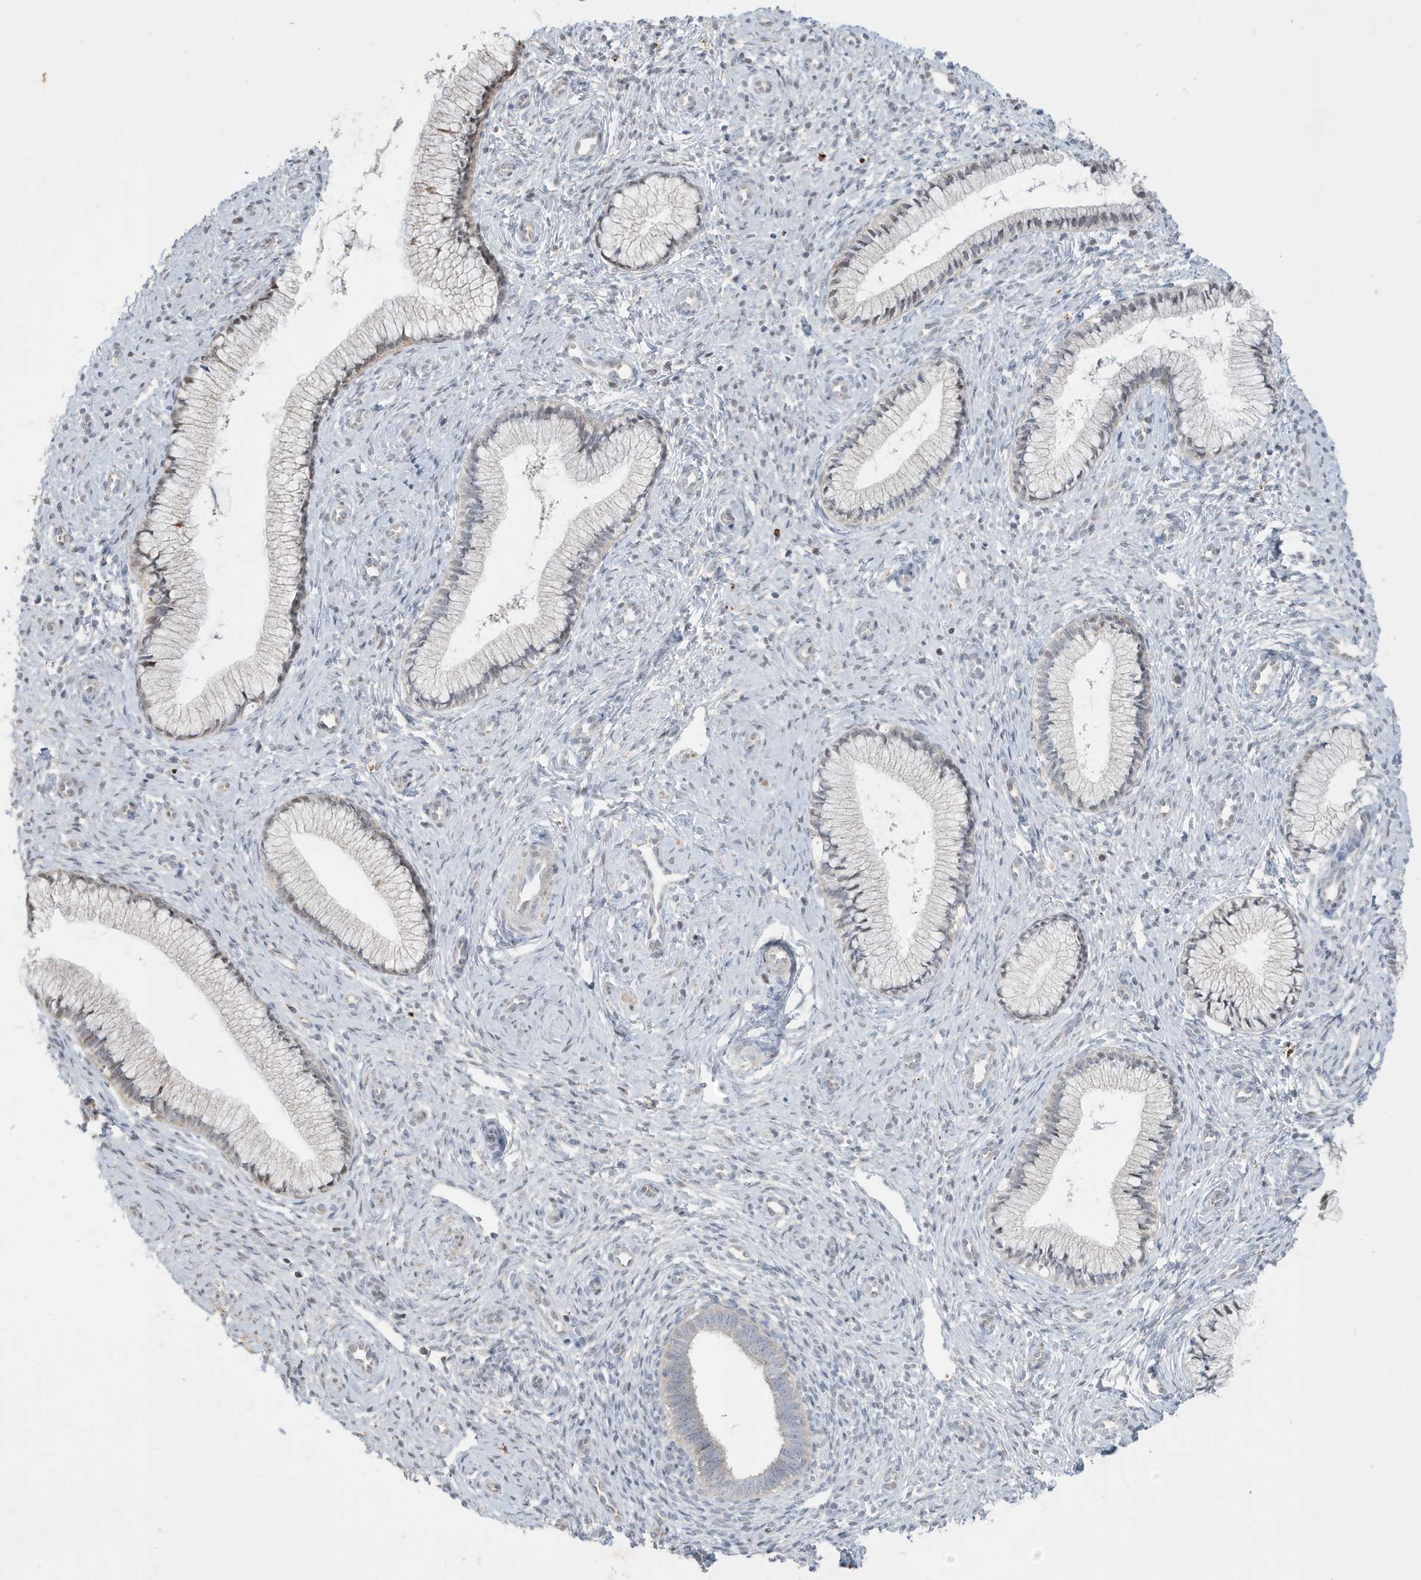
{"staining": {"intensity": "negative", "quantity": "none", "location": "none"}, "tissue": "cervix", "cell_type": "Glandular cells", "image_type": "normal", "snomed": [{"axis": "morphology", "description": "Normal tissue, NOS"}, {"axis": "topography", "description": "Cervix"}], "caption": "Benign cervix was stained to show a protein in brown. There is no significant expression in glandular cells.", "gene": "FNDC1", "patient": {"sex": "female", "age": 27}}